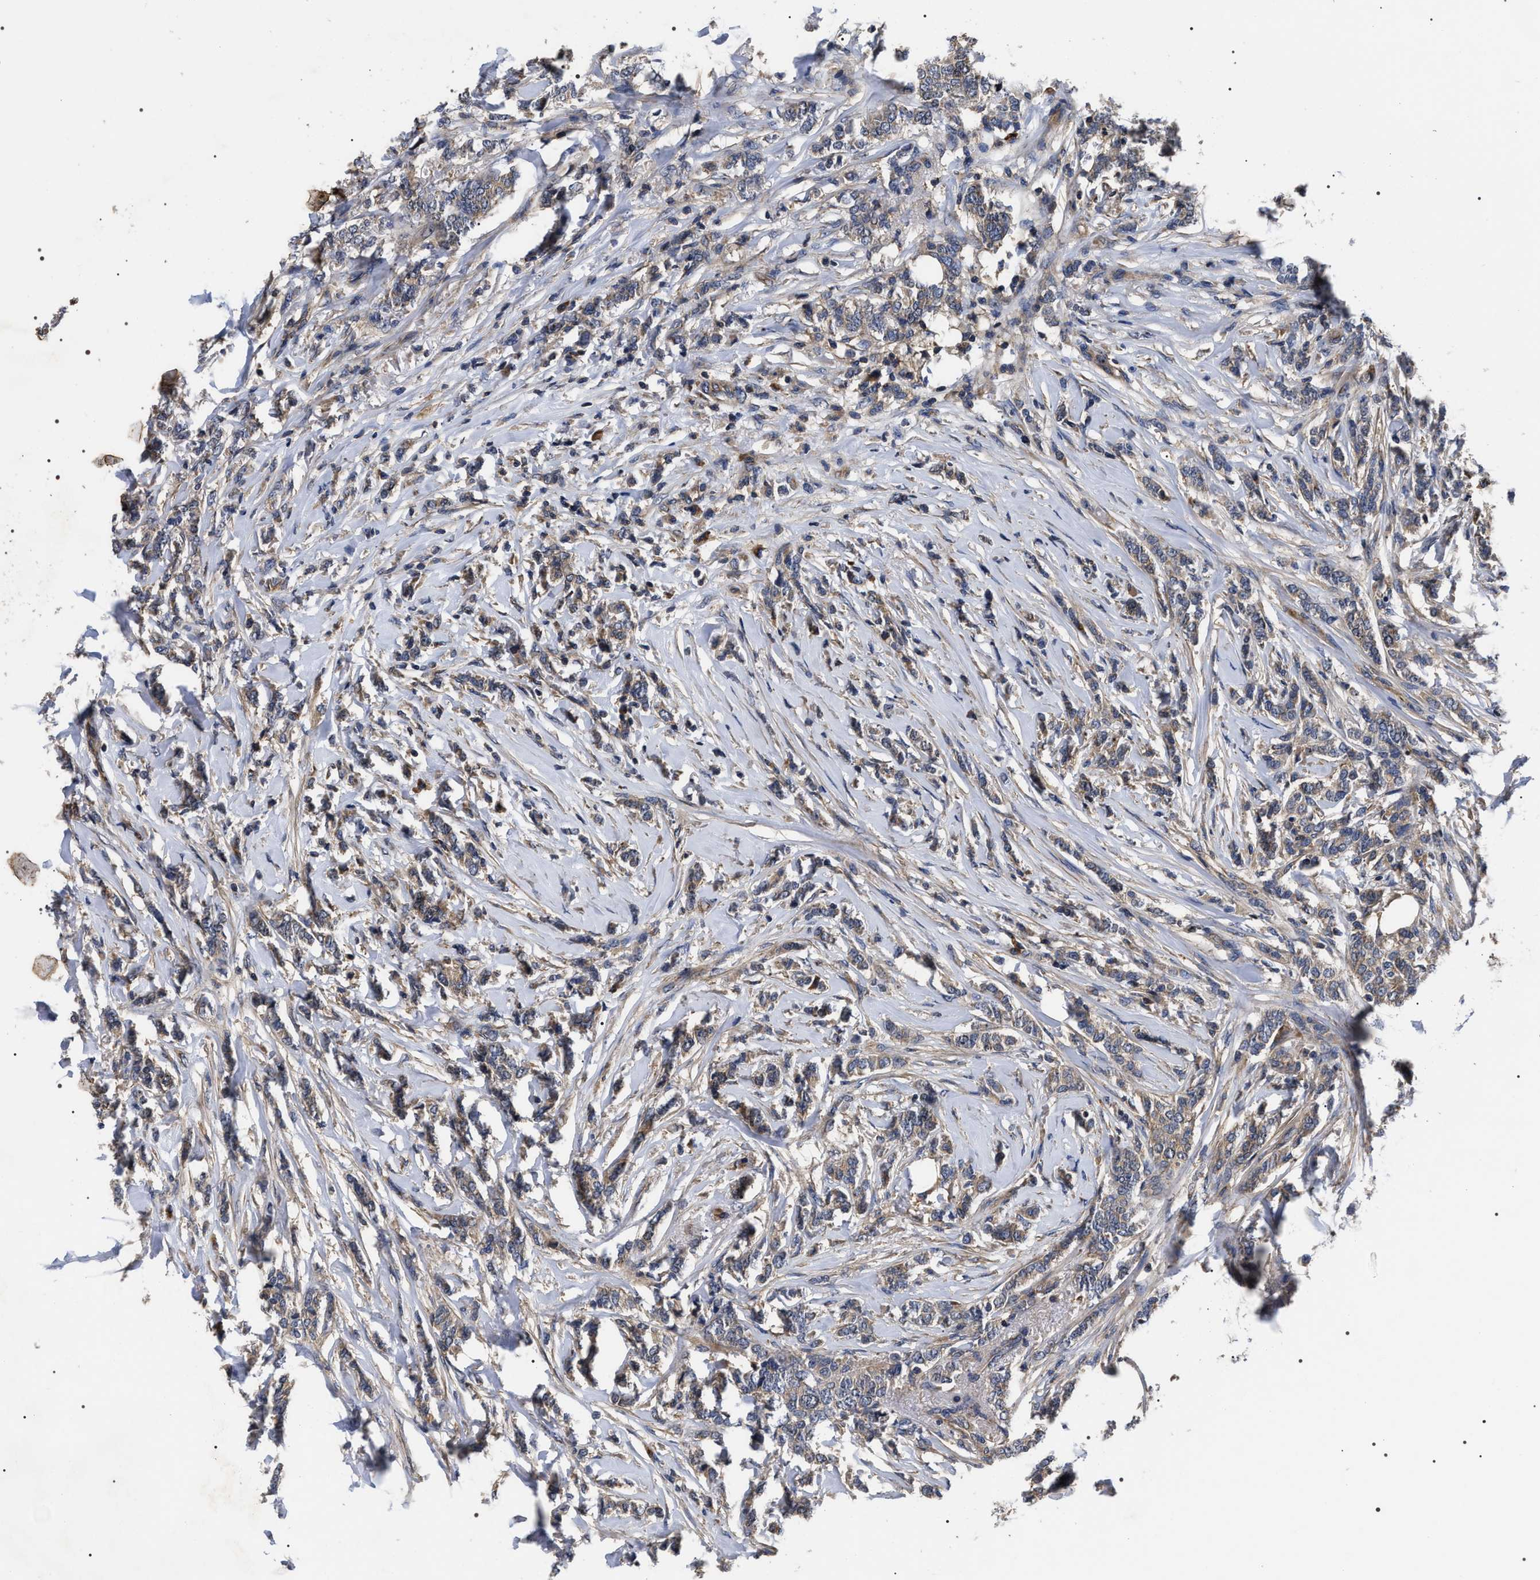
{"staining": {"intensity": "weak", "quantity": "25%-75%", "location": "cytoplasmic/membranous"}, "tissue": "breast cancer", "cell_type": "Tumor cells", "image_type": "cancer", "snomed": [{"axis": "morphology", "description": "Lobular carcinoma"}, {"axis": "topography", "description": "Skin"}, {"axis": "topography", "description": "Breast"}], "caption": "The photomicrograph demonstrates staining of lobular carcinoma (breast), revealing weak cytoplasmic/membranous protein expression (brown color) within tumor cells. The staining is performed using DAB brown chromogen to label protein expression. The nuclei are counter-stained blue using hematoxylin.", "gene": "MIS18A", "patient": {"sex": "female", "age": 46}}